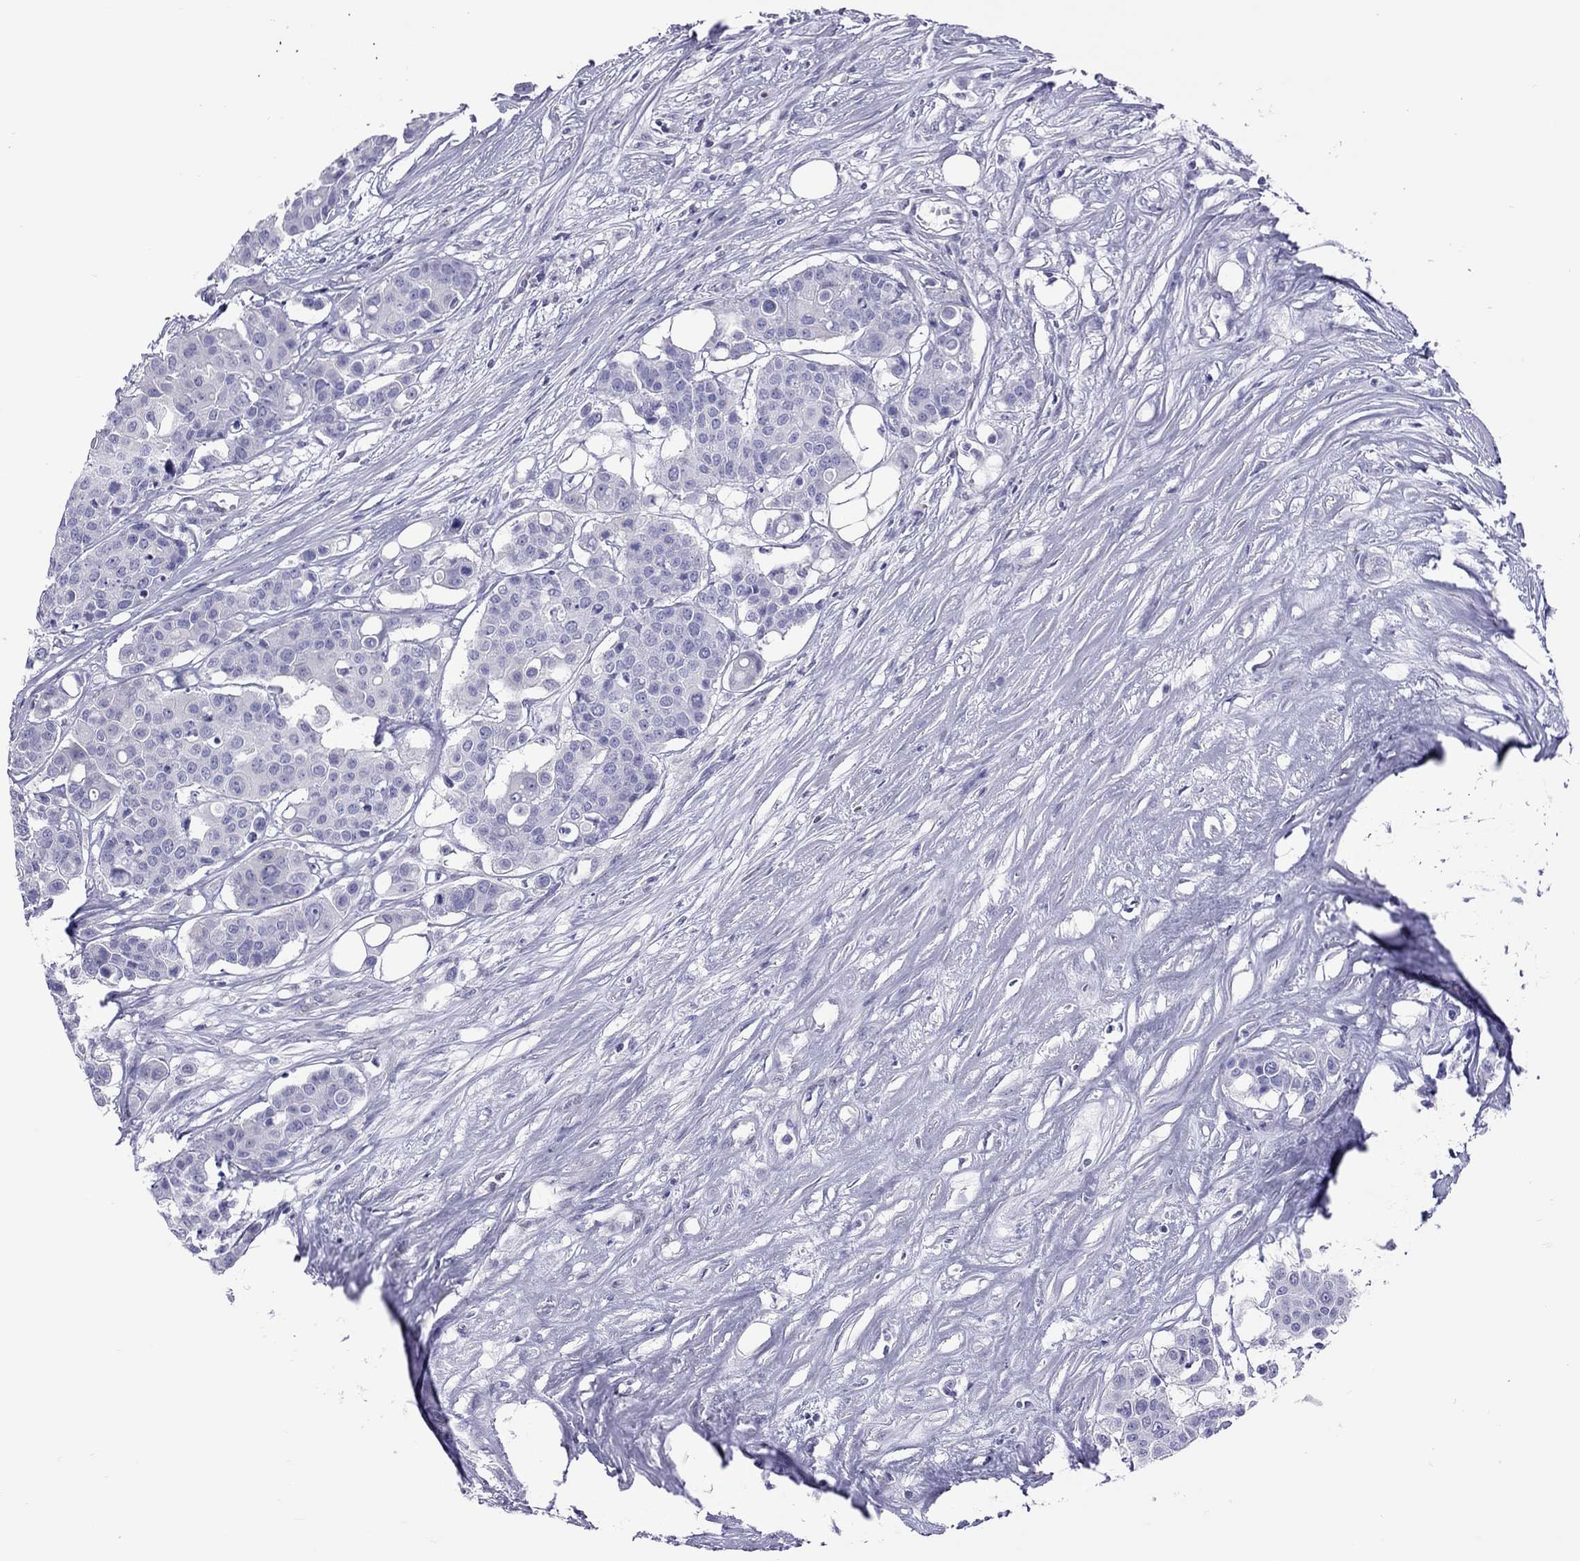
{"staining": {"intensity": "negative", "quantity": "none", "location": "none"}, "tissue": "carcinoid", "cell_type": "Tumor cells", "image_type": "cancer", "snomed": [{"axis": "morphology", "description": "Carcinoid, malignant, NOS"}, {"axis": "topography", "description": "Colon"}], "caption": "Carcinoid was stained to show a protein in brown. There is no significant staining in tumor cells.", "gene": "STAG3", "patient": {"sex": "male", "age": 81}}